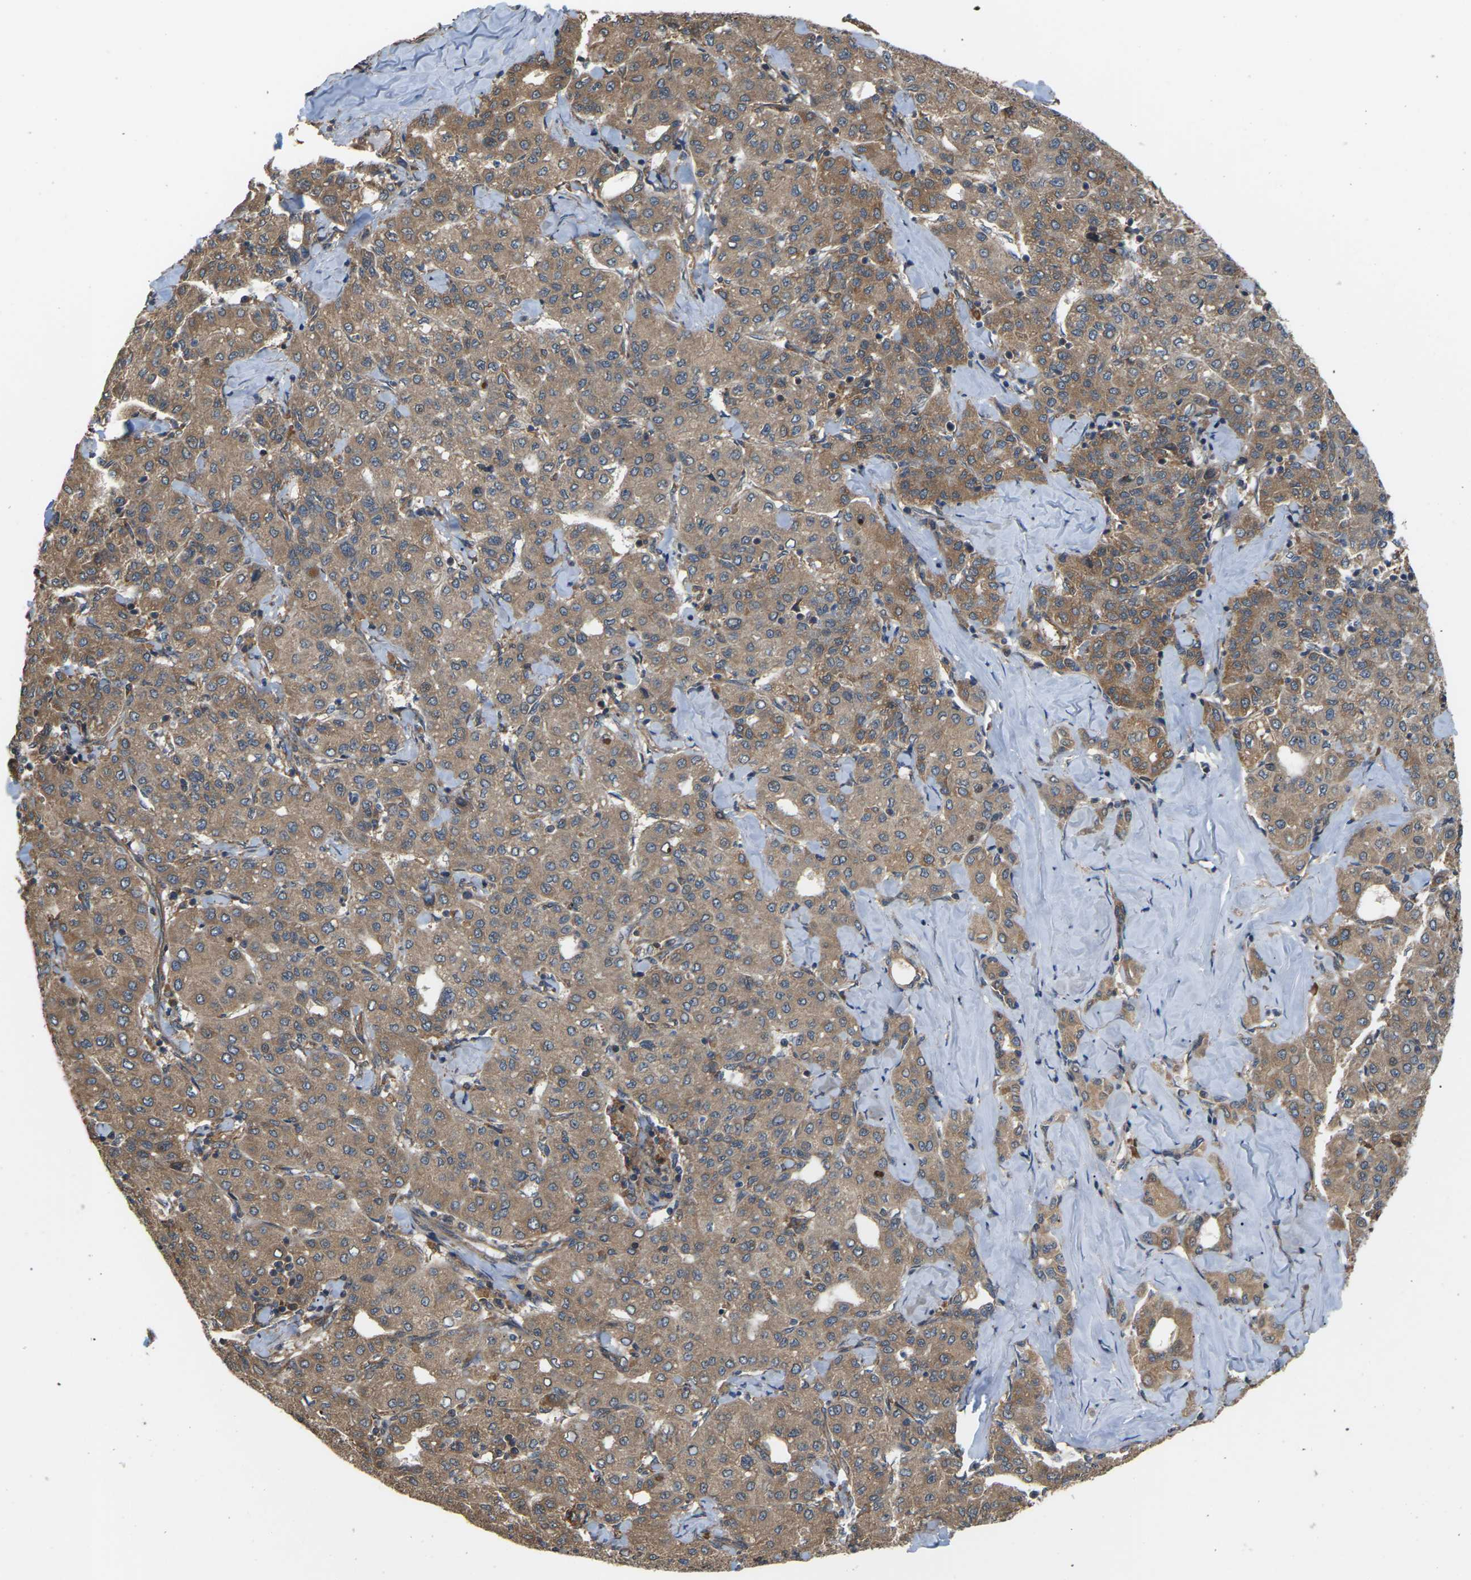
{"staining": {"intensity": "moderate", "quantity": ">75%", "location": "cytoplasmic/membranous"}, "tissue": "liver cancer", "cell_type": "Tumor cells", "image_type": "cancer", "snomed": [{"axis": "morphology", "description": "Carcinoma, Hepatocellular, NOS"}, {"axis": "topography", "description": "Liver"}], "caption": "Immunohistochemical staining of liver cancer (hepatocellular carcinoma) exhibits medium levels of moderate cytoplasmic/membranous expression in approximately >75% of tumor cells. The staining was performed using DAB, with brown indicating positive protein expression. Nuclei are stained blue with hematoxylin.", "gene": "NRAS", "patient": {"sex": "male", "age": 65}}